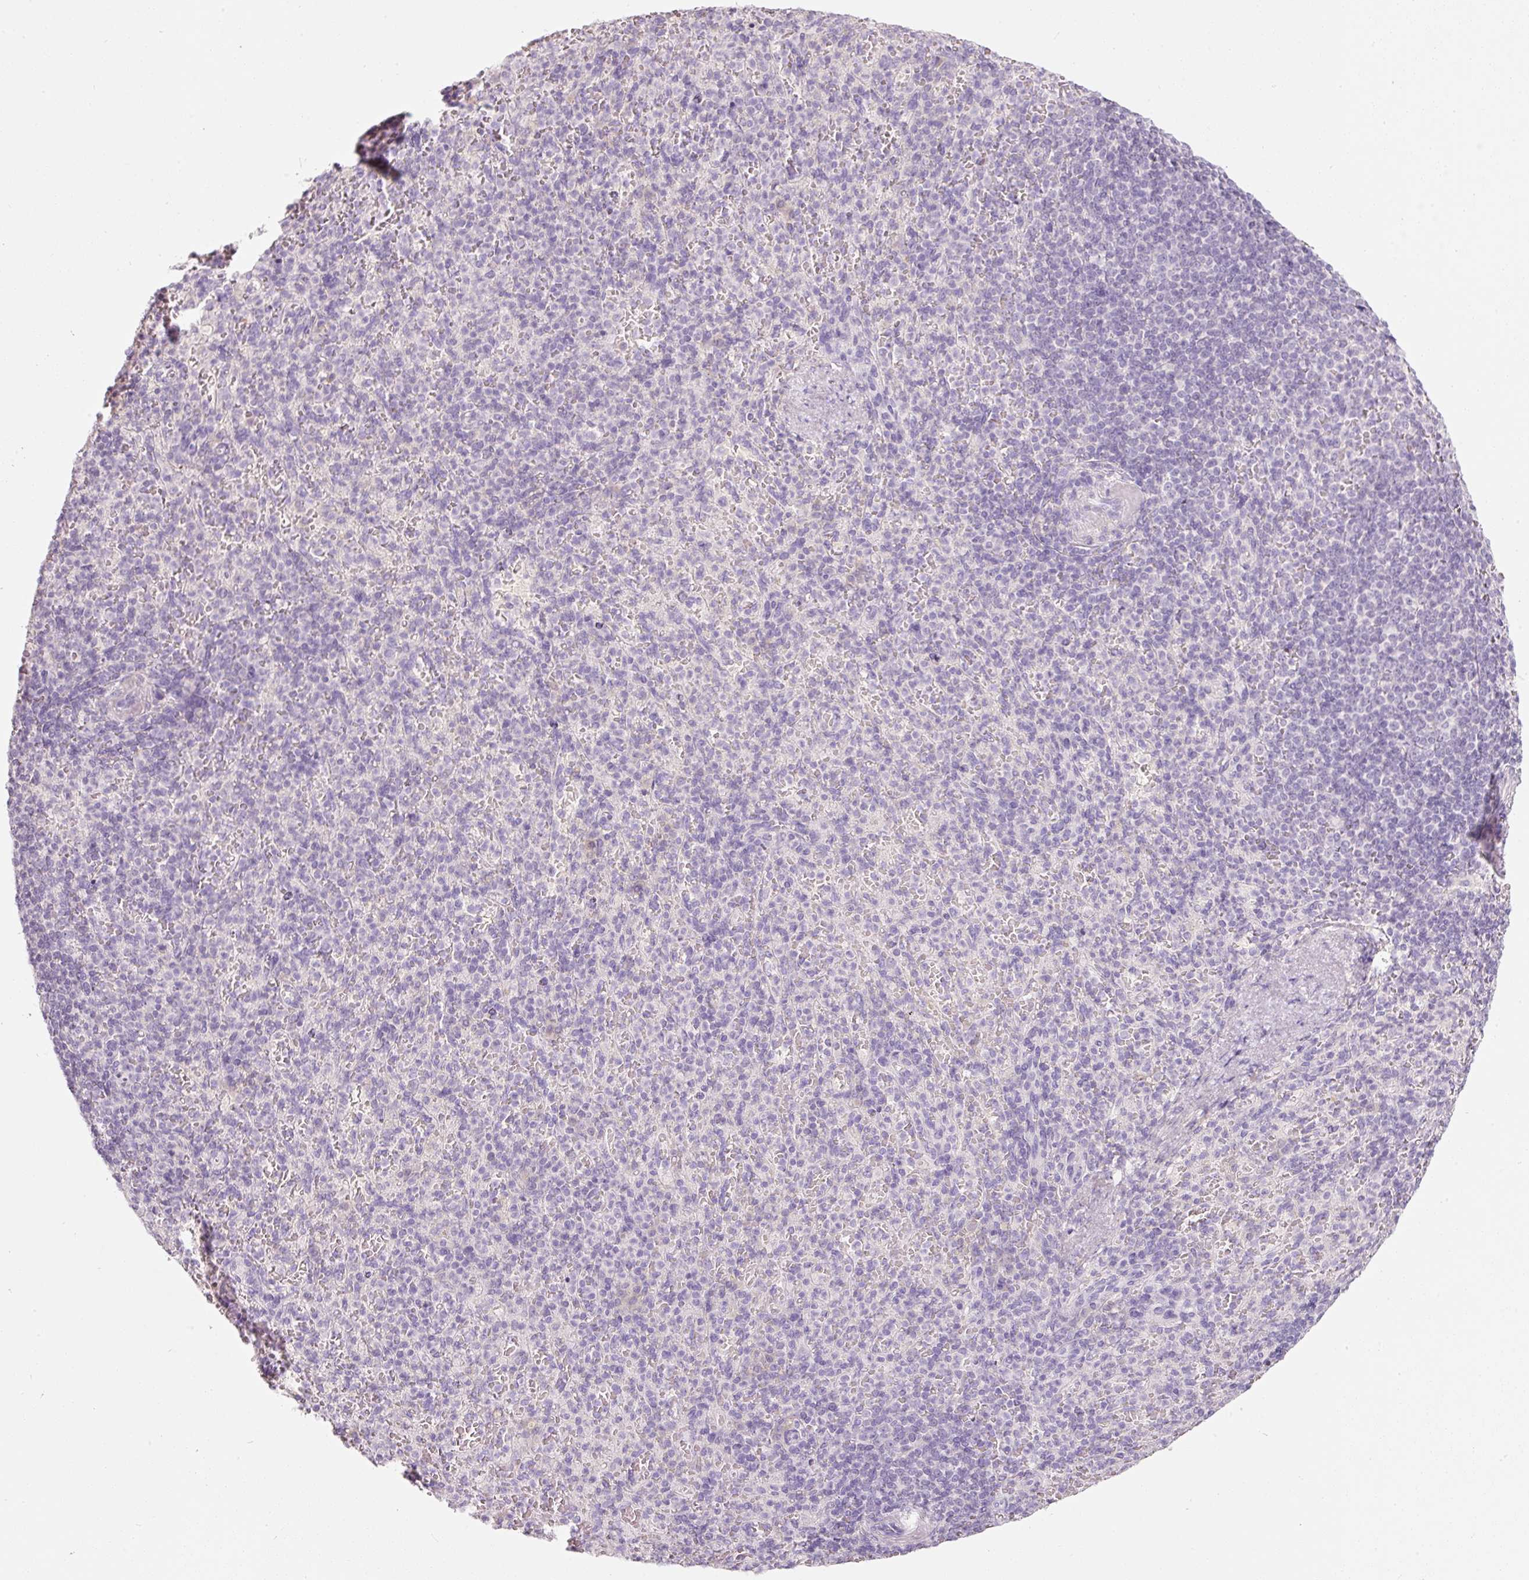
{"staining": {"intensity": "negative", "quantity": "none", "location": "none"}, "tissue": "spleen", "cell_type": "Cells in red pulp", "image_type": "normal", "snomed": [{"axis": "morphology", "description": "Normal tissue, NOS"}, {"axis": "topography", "description": "Spleen"}], "caption": "An IHC image of normal spleen is shown. There is no staining in cells in red pulp of spleen.", "gene": "PDXDC1", "patient": {"sex": "female", "age": 74}}